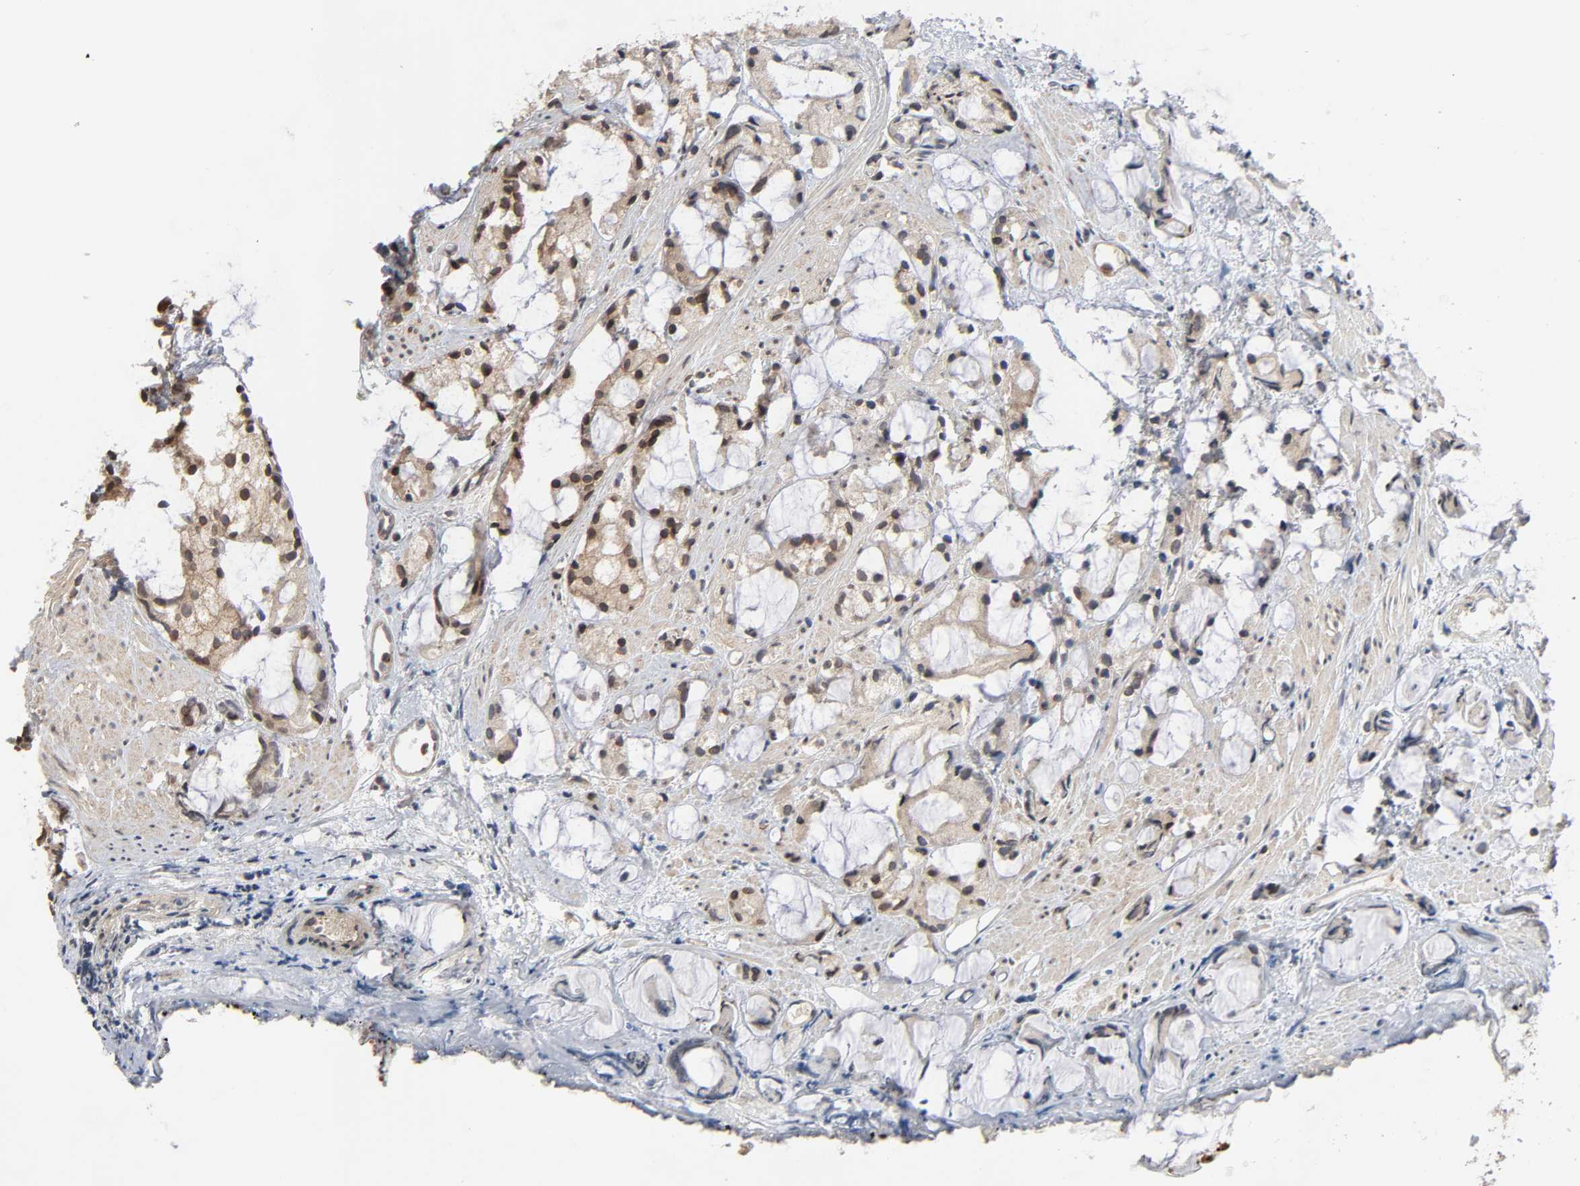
{"staining": {"intensity": "weak", "quantity": ">75%", "location": "cytoplasmic/membranous"}, "tissue": "prostate cancer", "cell_type": "Tumor cells", "image_type": "cancer", "snomed": [{"axis": "morphology", "description": "Adenocarcinoma, High grade"}, {"axis": "topography", "description": "Prostate"}], "caption": "IHC of human prostate high-grade adenocarcinoma demonstrates low levels of weak cytoplasmic/membranous expression in approximately >75% of tumor cells.", "gene": "CCDC175", "patient": {"sex": "male", "age": 85}}